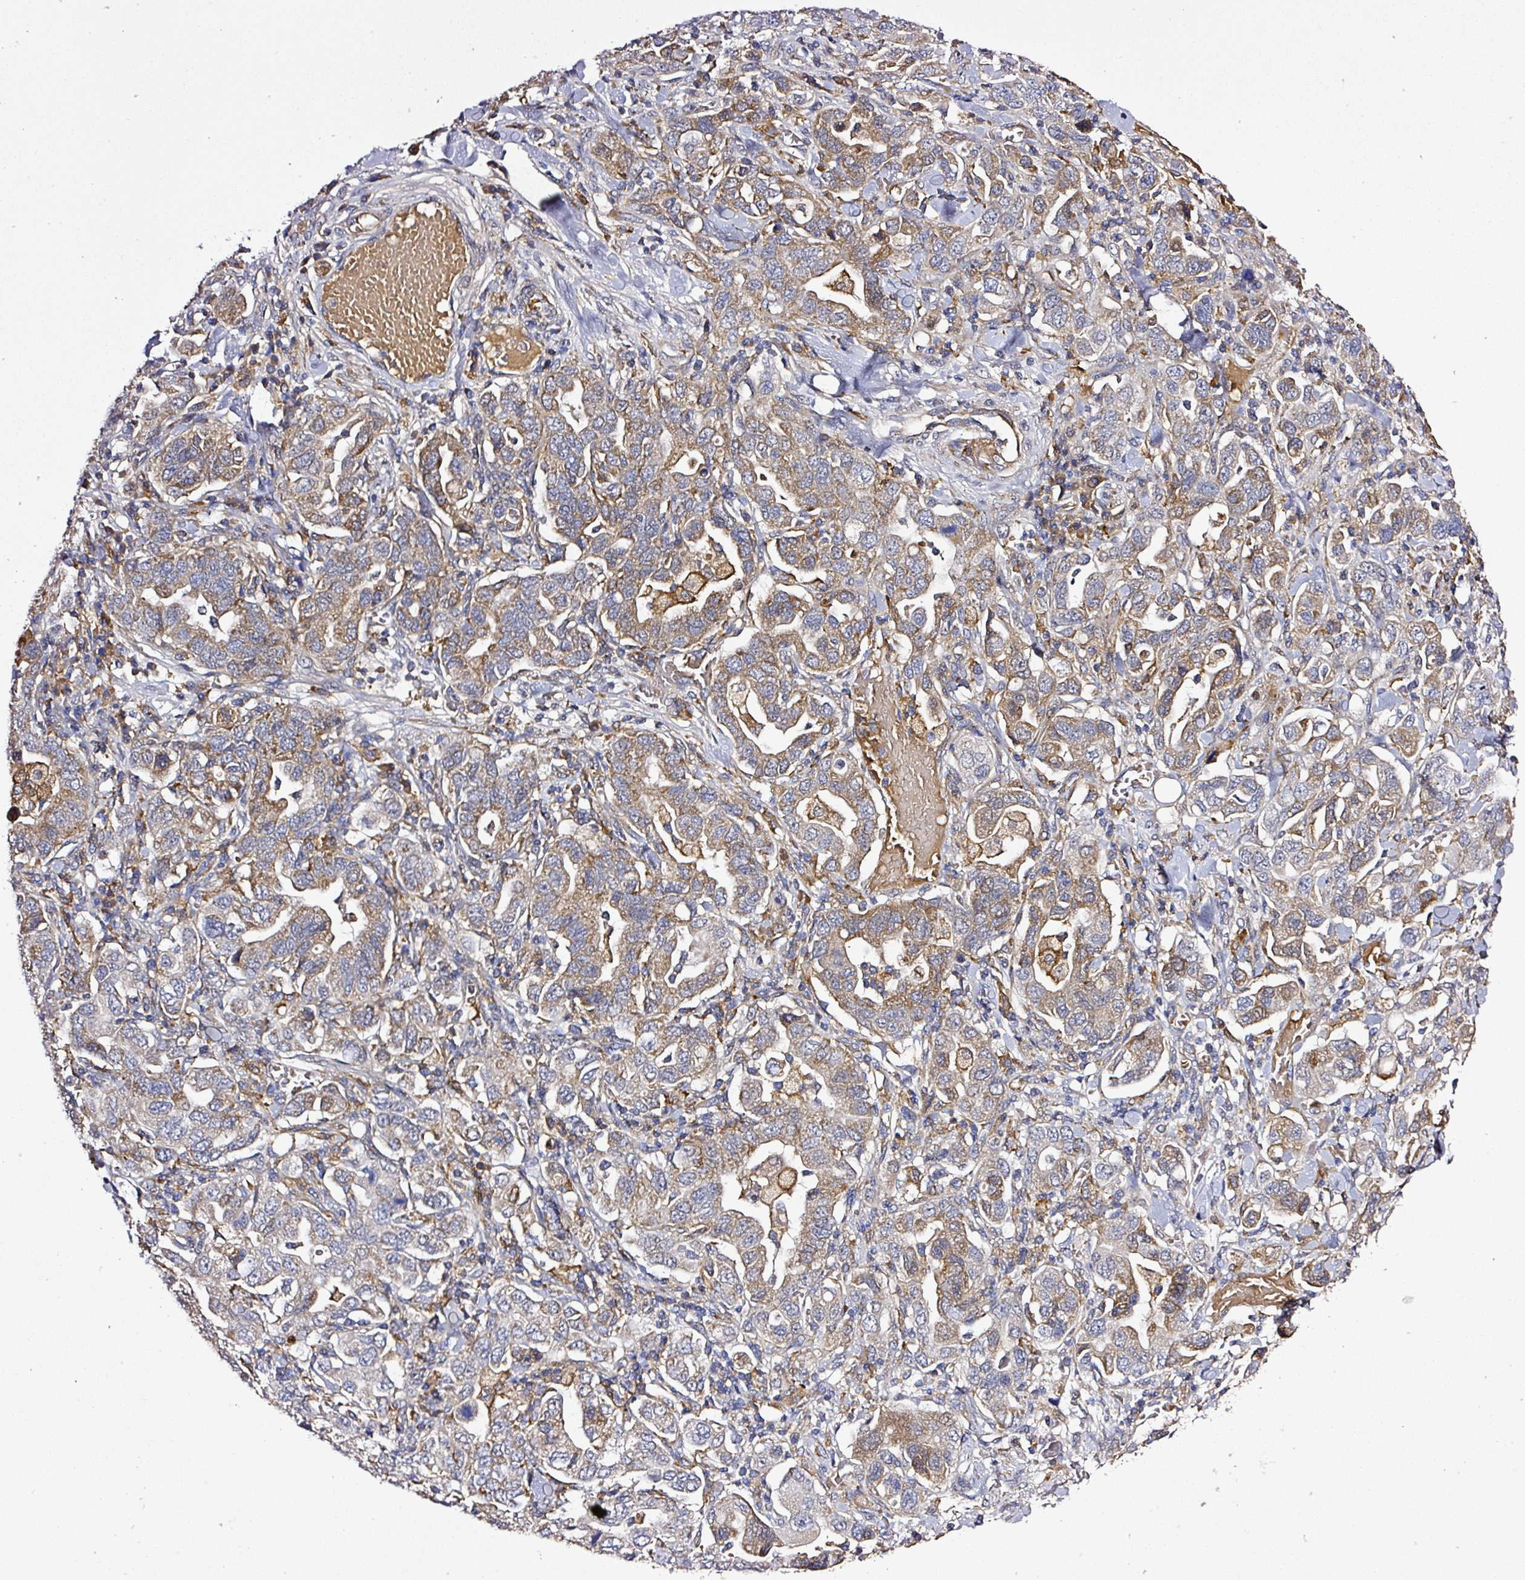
{"staining": {"intensity": "moderate", "quantity": ">75%", "location": "cytoplasmic/membranous"}, "tissue": "stomach cancer", "cell_type": "Tumor cells", "image_type": "cancer", "snomed": [{"axis": "morphology", "description": "Adenocarcinoma, NOS"}, {"axis": "topography", "description": "Stomach, upper"}, {"axis": "topography", "description": "Stomach"}], "caption": "Tumor cells show moderate cytoplasmic/membranous expression in approximately >75% of cells in stomach cancer (adenocarcinoma). (Brightfield microscopy of DAB IHC at high magnification).", "gene": "ZNF513", "patient": {"sex": "male", "age": 62}}